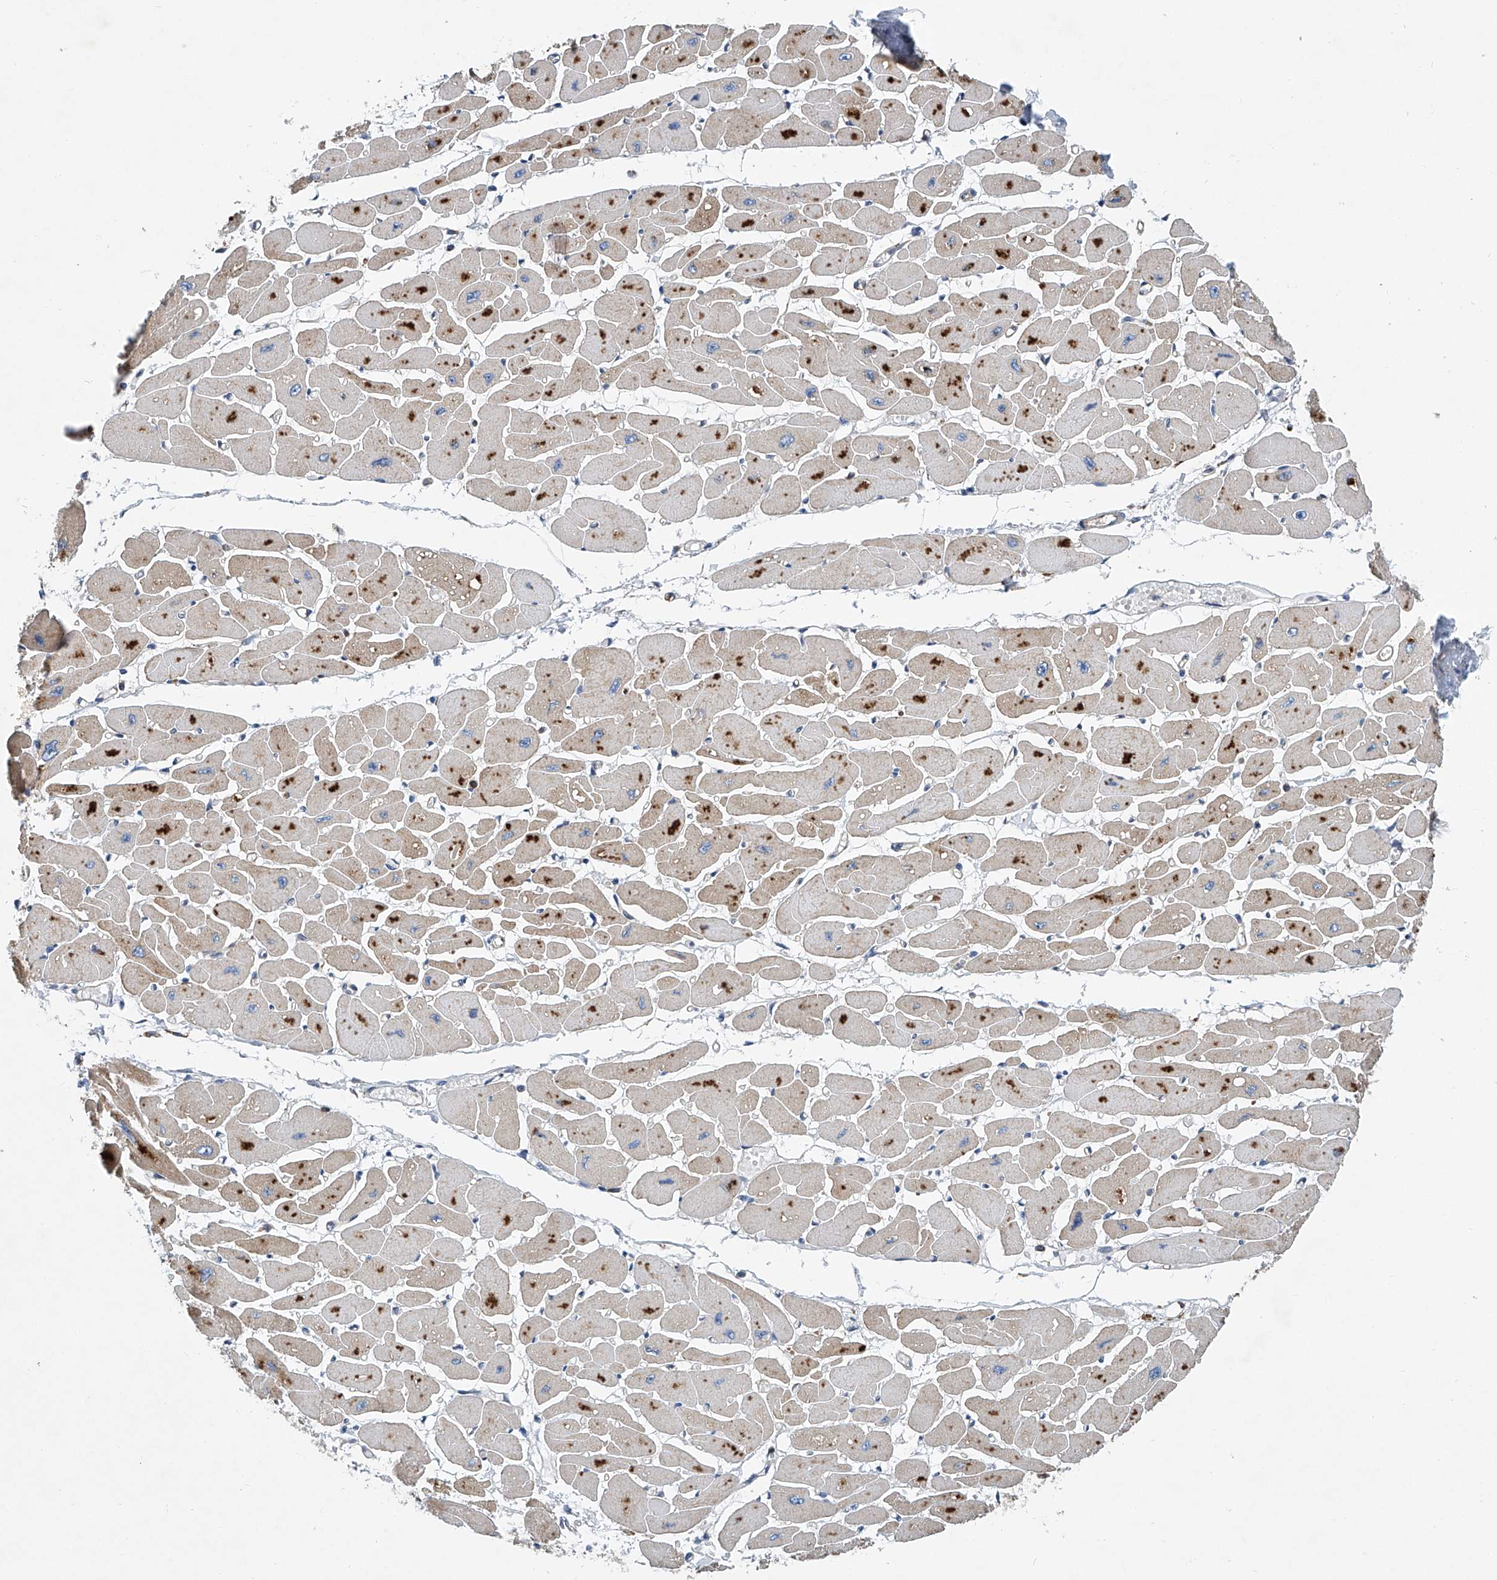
{"staining": {"intensity": "moderate", "quantity": ">75%", "location": "cytoplasmic/membranous"}, "tissue": "heart muscle", "cell_type": "Cardiomyocytes", "image_type": "normal", "snomed": [{"axis": "morphology", "description": "Normal tissue, NOS"}, {"axis": "topography", "description": "Heart"}], "caption": "This image demonstrates immunohistochemistry staining of benign human heart muscle, with medium moderate cytoplasmic/membranous expression in approximately >75% of cardiomyocytes.", "gene": "TRIM38", "patient": {"sex": "female", "age": 54}}